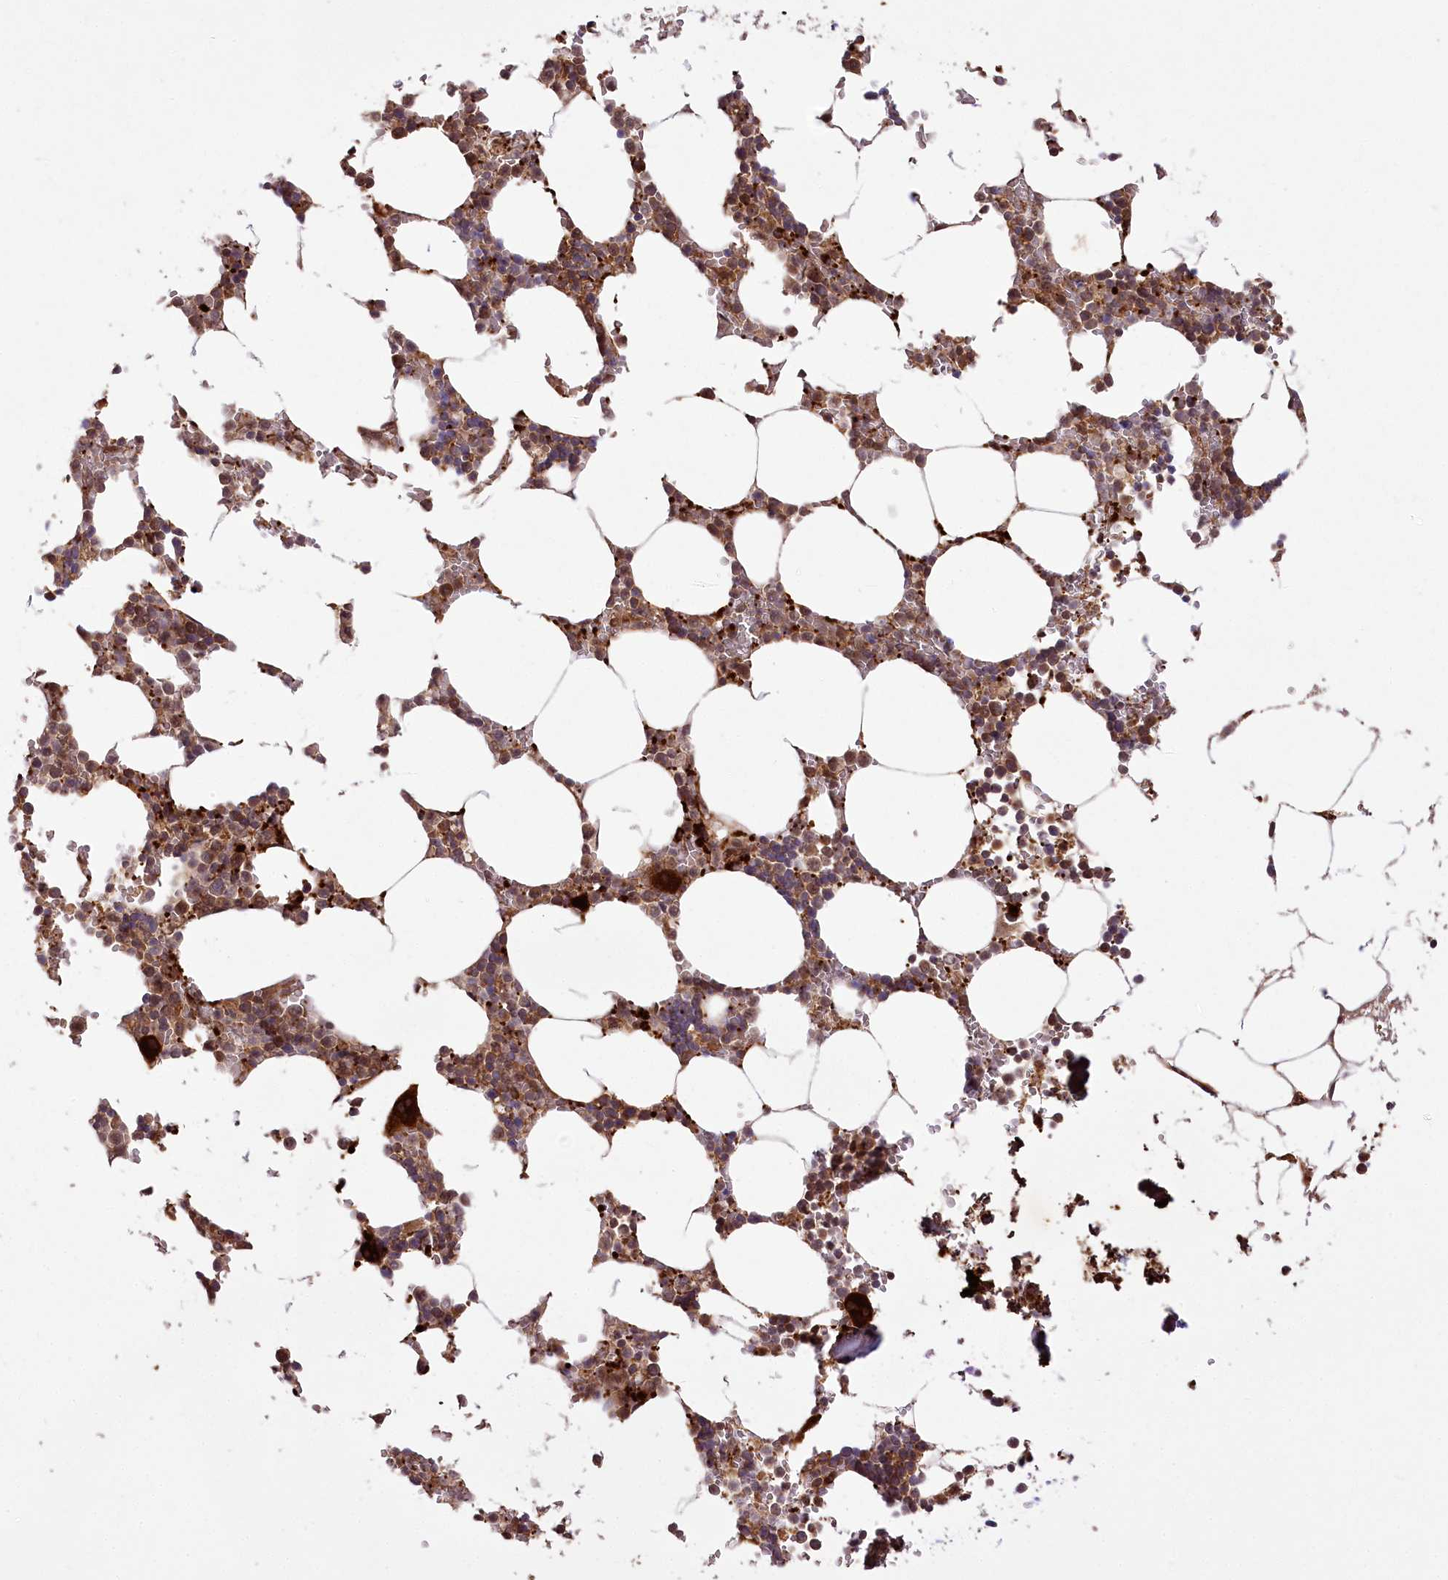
{"staining": {"intensity": "strong", "quantity": "25%-75%", "location": "cytoplasmic/membranous"}, "tissue": "bone marrow", "cell_type": "Hematopoietic cells", "image_type": "normal", "snomed": [{"axis": "morphology", "description": "Normal tissue, NOS"}, {"axis": "topography", "description": "Bone marrow"}], "caption": "A brown stain shows strong cytoplasmic/membranous staining of a protein in hematopoietic cells of unremarkable human bone marrow. The staining was performed using DAB to visualize the protein expression in brown, while the nuclei were stained in blue with hematoxylin (Magnification: 20x).", "gene": "CARD19", "patient": {"sex": "male", "age": 70}}